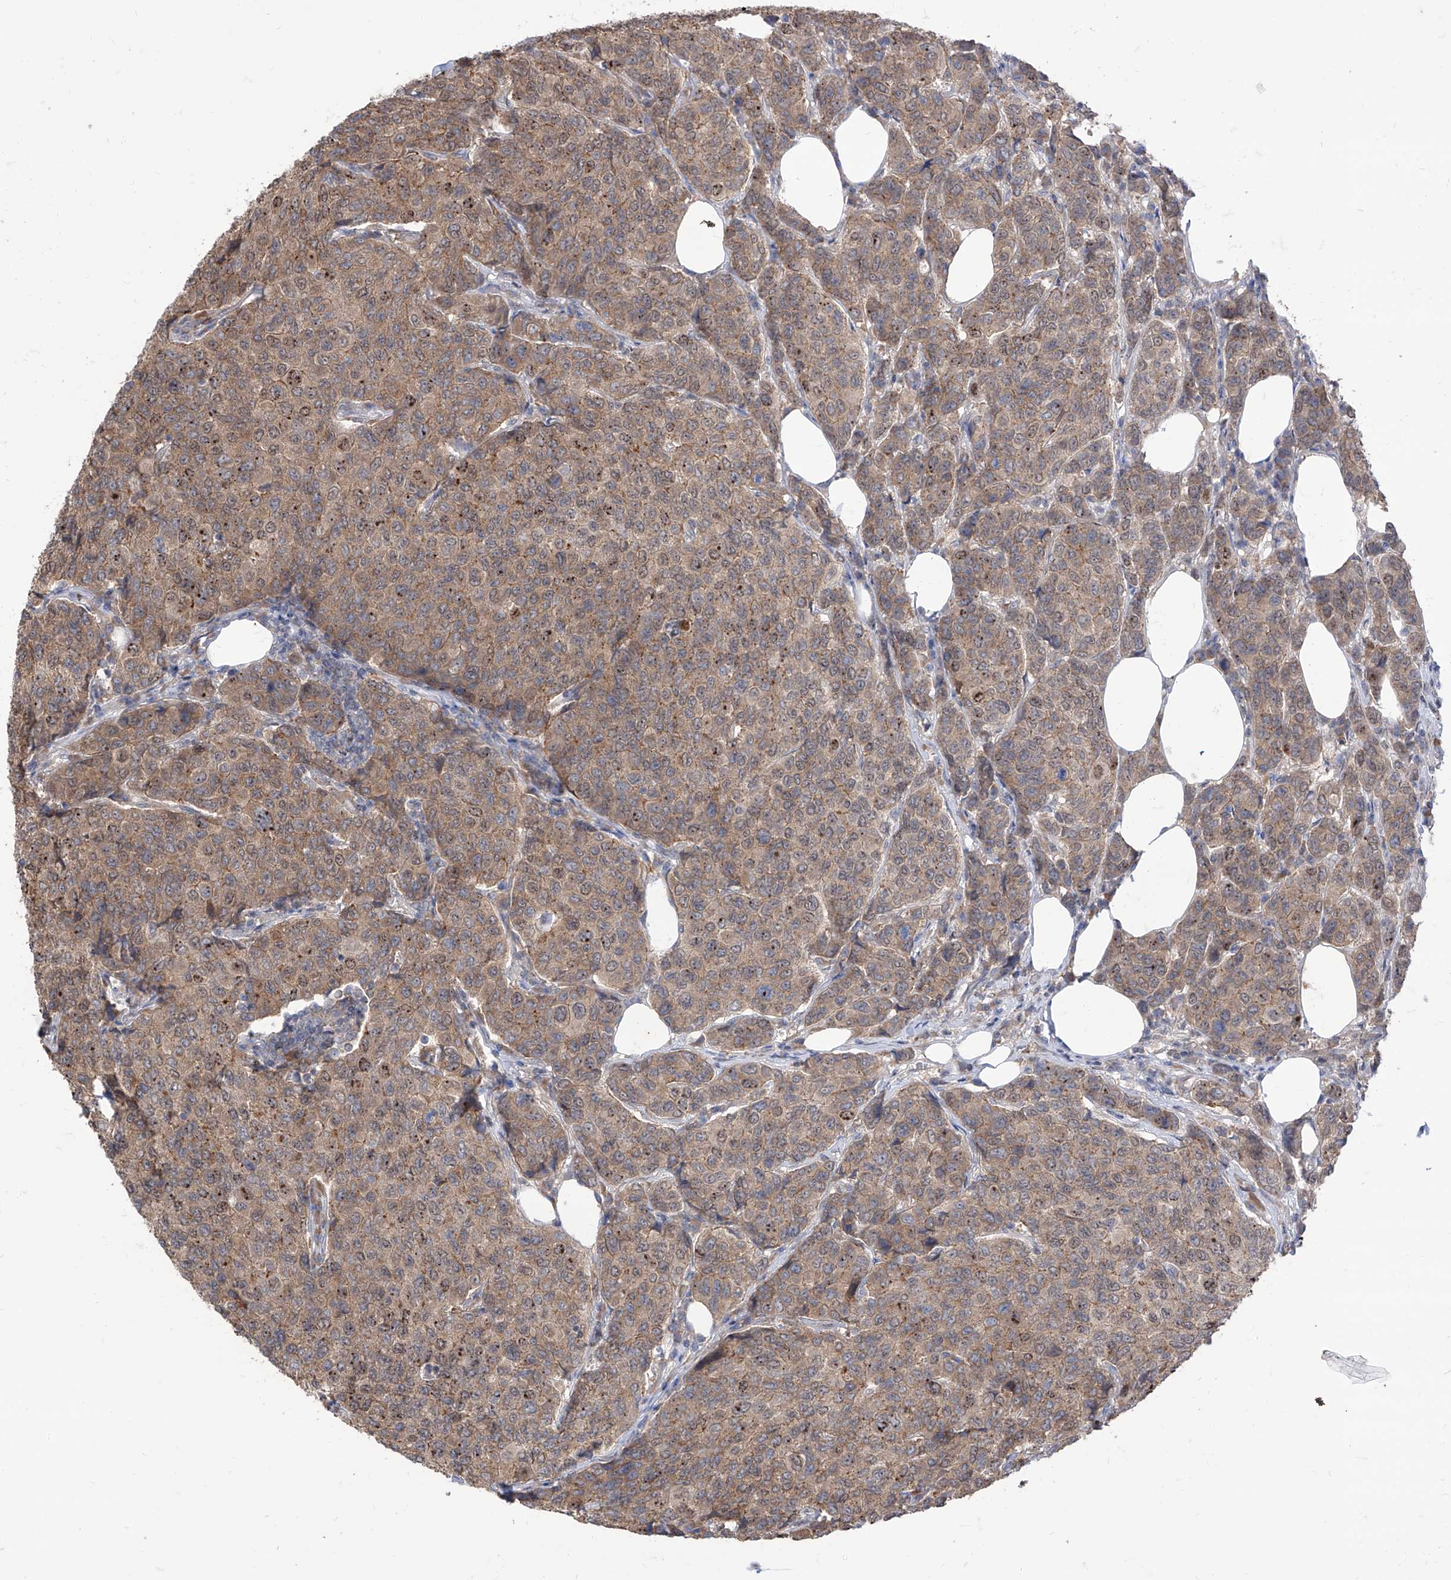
{"staining": {"intensity": "moderate", "quantity": ">75%", "location": "cytoplasmic/membranous,nuclear"}, "tissue": "breast cancer", "cell_type": "Tumor cells", "image_type": "cancer", "snomed": [{"axis": "morphology", "description": "Duct carcinoma"}, {"axis": "topography", "description": "Breast"}], "caption": "Protein expression analysis of breast cancer (invasive ductal carcinoma) shows moderate cytoplasmic/membranous and nuclear expression in approximately >75% of tumor cells.", "gene": "BROX", "patient": {"sex": "female", "age": 55}}